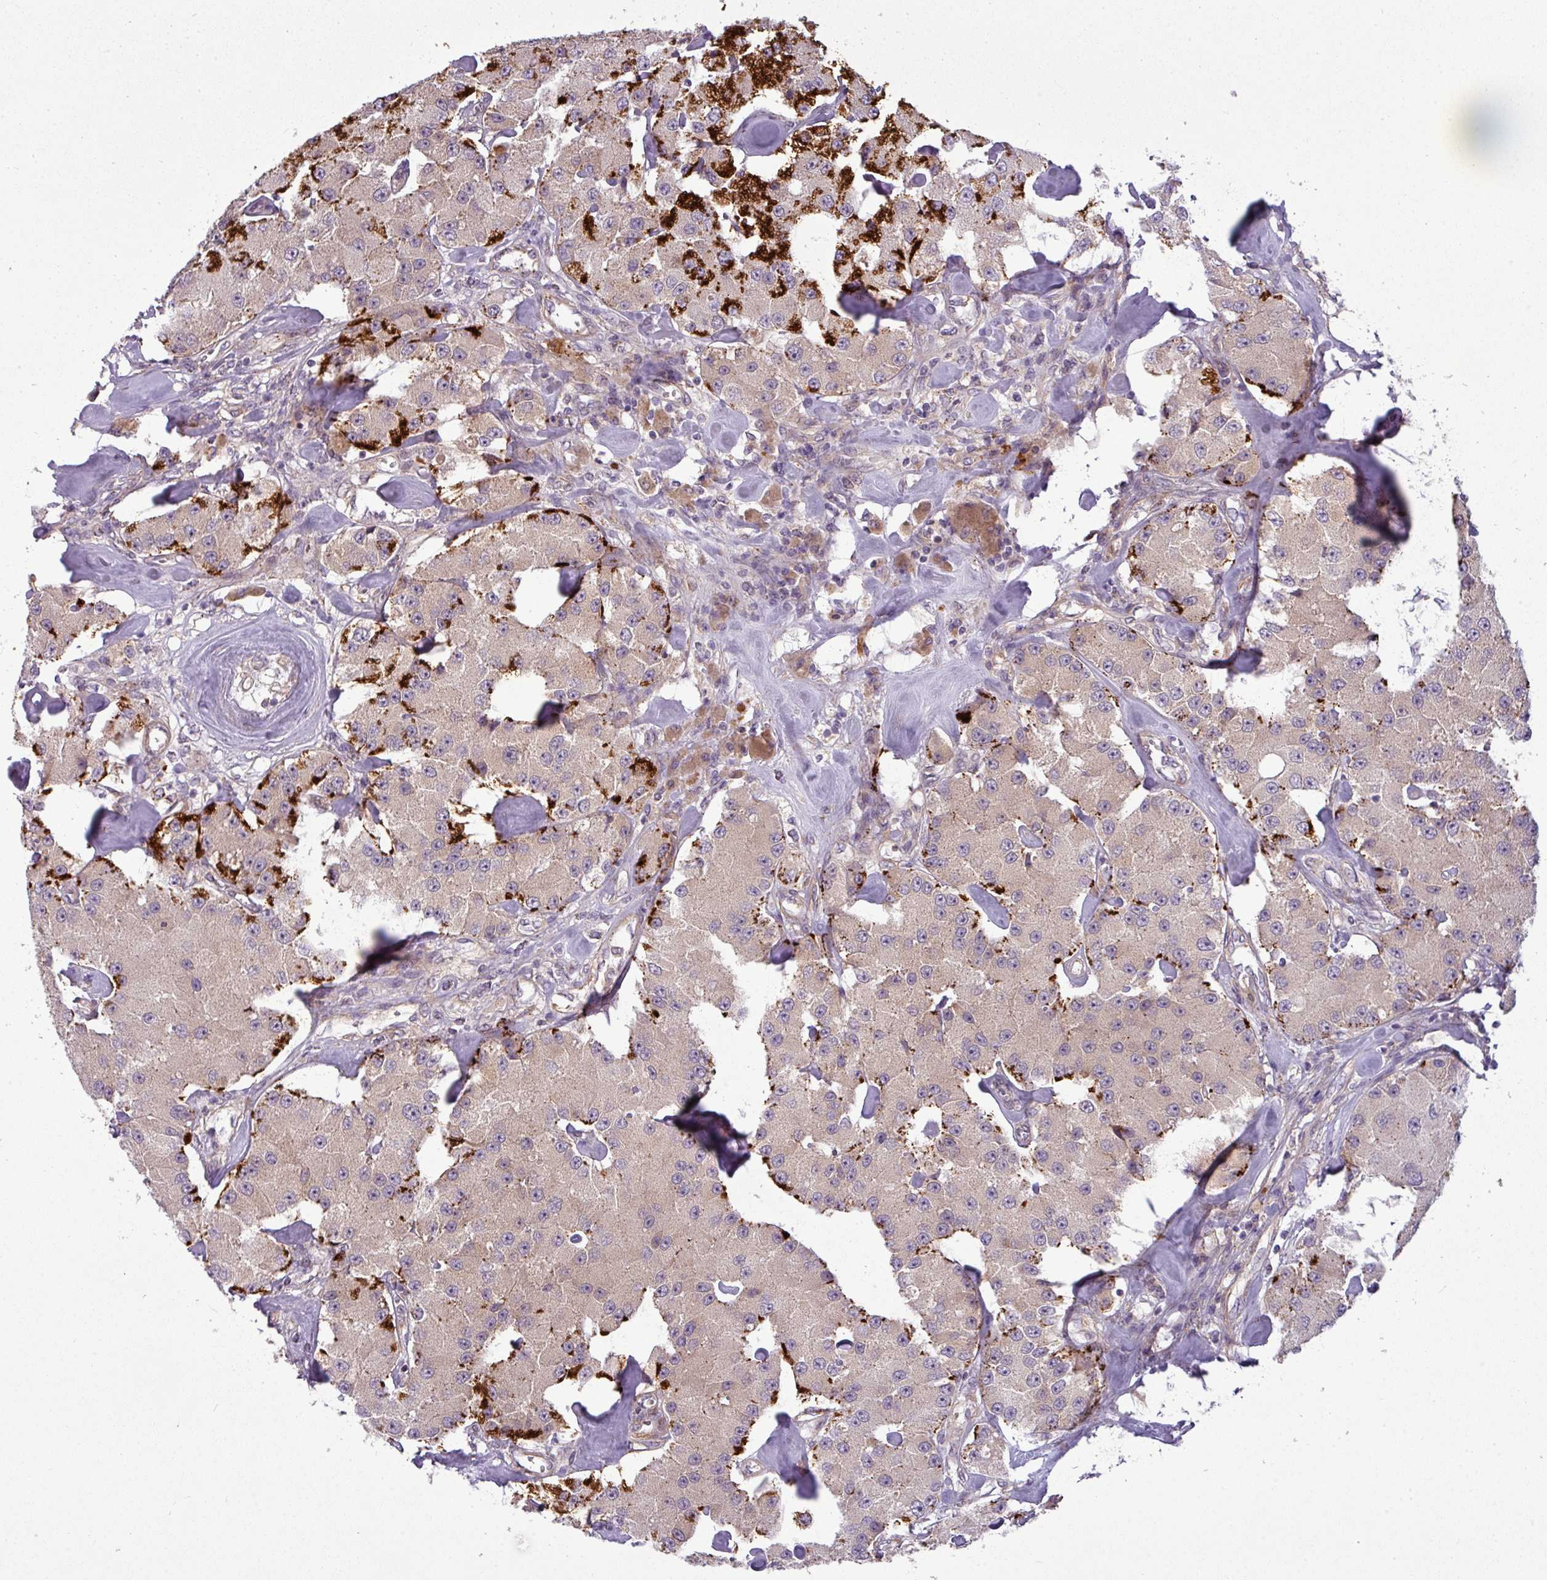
{"staining": {"intensity": "strong", "quantity": "25%-75%", "location": "cytoplasmic/membranous"}, "tissue": "carcinoid", "cell_type": "Tumor cells", "image_type": "cancer", "snomed": [{"axis": "morphology", "description": "Carcinoid, malignant, NOS"}, {"axis": "topography", "description": "Pancreas"}], "caption": "Immunohistochemistry photomicrograph of human carcinoid stained for a protein (brown), which shows high levels of strong cytoplasmic/membranous staining in about 25%-75% of tumor cells.", "gene": "ZNF35", "patient": {"sex": "male", "age": 41}}